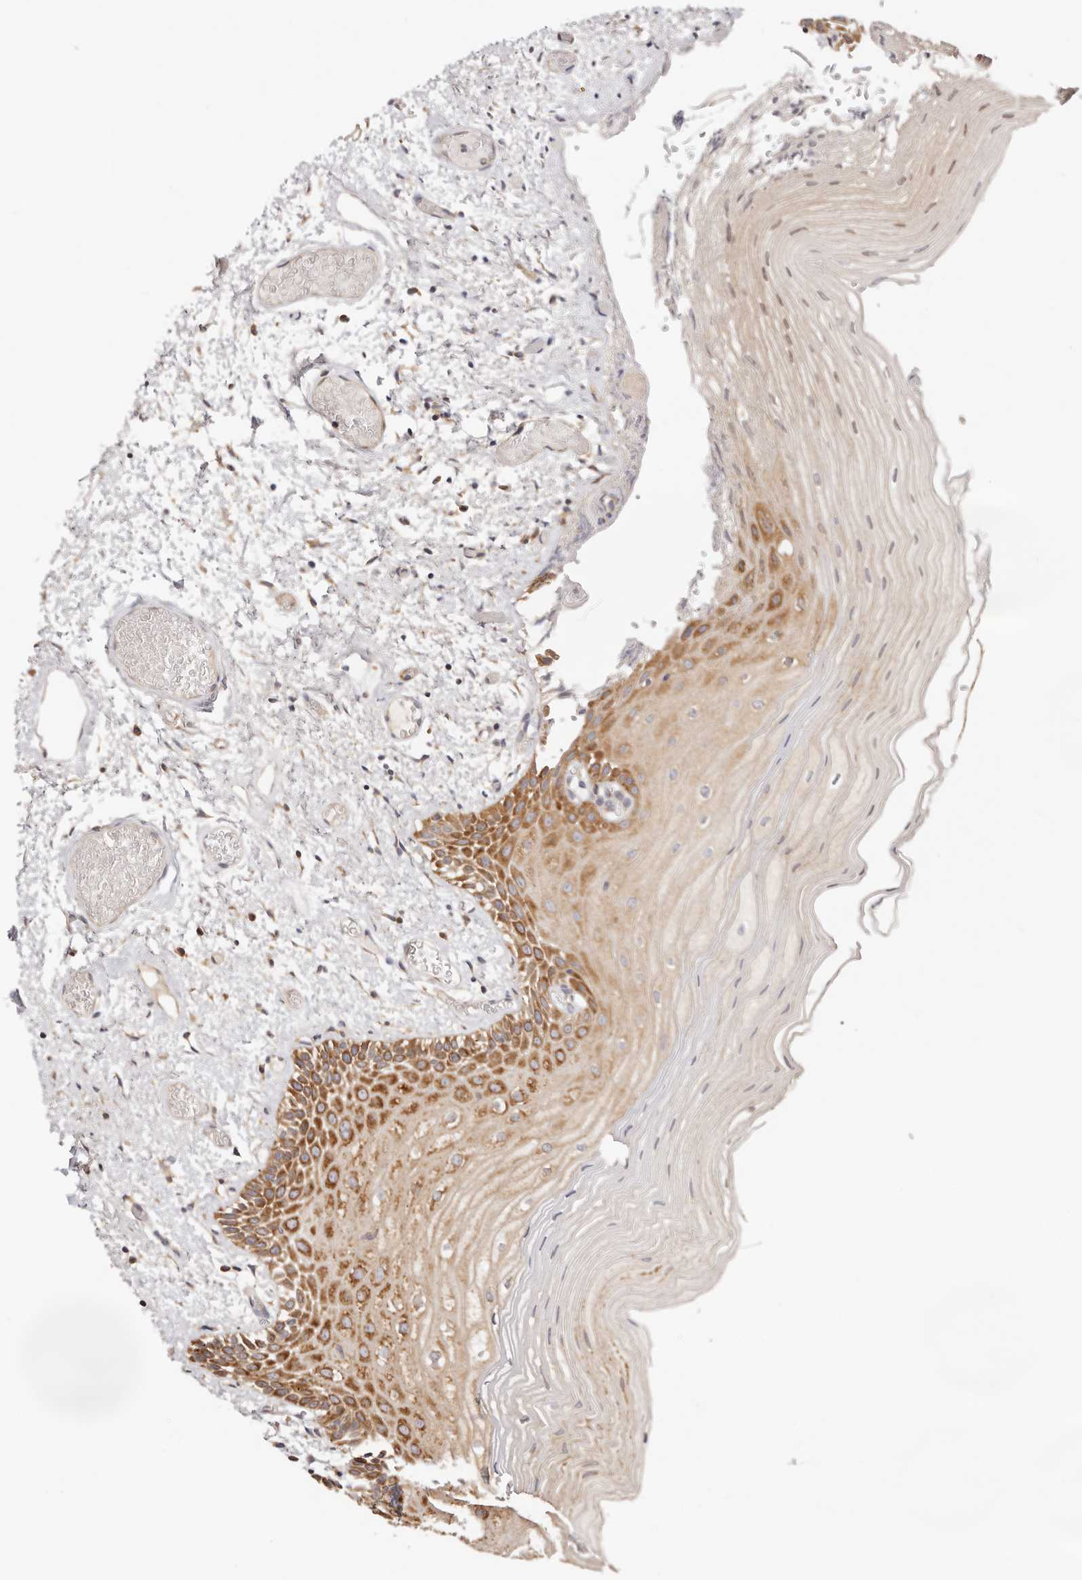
{"staining": {"intensity": "moderate", "quantity": ">75%", "location": "cytoplasmic/membranous"}, "tissue": "oral mucosa", "cell_type": "Squamous epithelial cells", "image_type": "normal", "snomed": [{"axis": "morphology", "description": "Normal tissue, NOS"}, {"axis": "topography", "description": "Oral tissue"}], "caption": "Oral mucosa was stained to show a protein in brown. There is medium levels of moderate cytoplasmic/membranous positivity in approximately >75% of squamous epithelial cells. (DAB = brown stain, brightfield microscopy at high magnification).", "gene": "GNA13", "patient": {"sex": "male", "age": 52}}